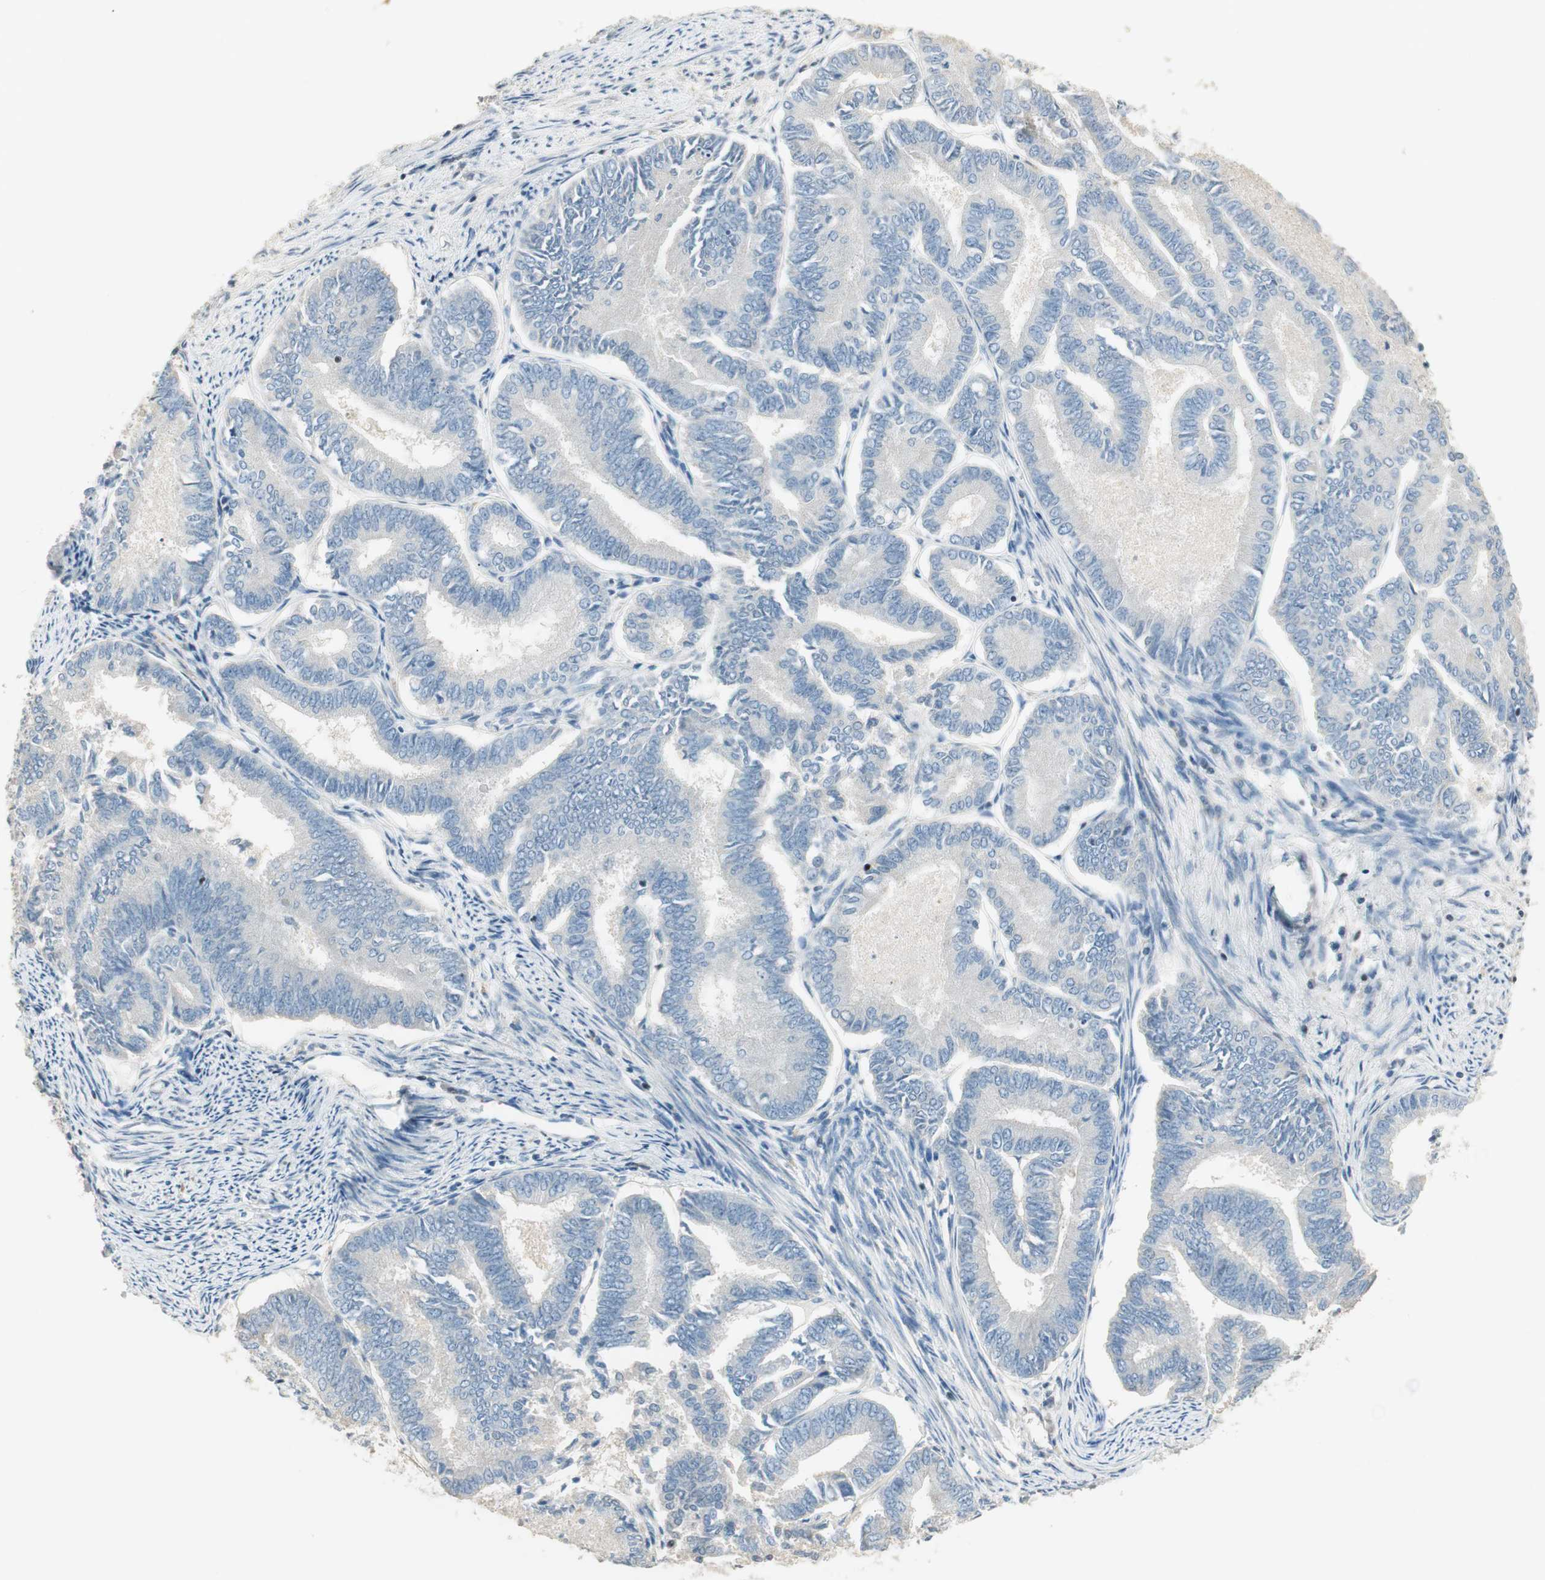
{"staining": {"intensity": "negative", "quantity": "none", "location": "none"}, "tissue": "endometrial cancer", "cell_type": "Tumor cells", "image_type": "cancer", "snomed": [{"axis": "morphology", "description": "Adenocarcinoma, NOS"}, {"axis": "topography", "description": "Endometrium"}], "caption": "There is no significant expression in tumor cells of endometrial cancer (adenocarcinoma).", "gene": "RUNX2", "patient": {"sex": "female", "age": 86}}